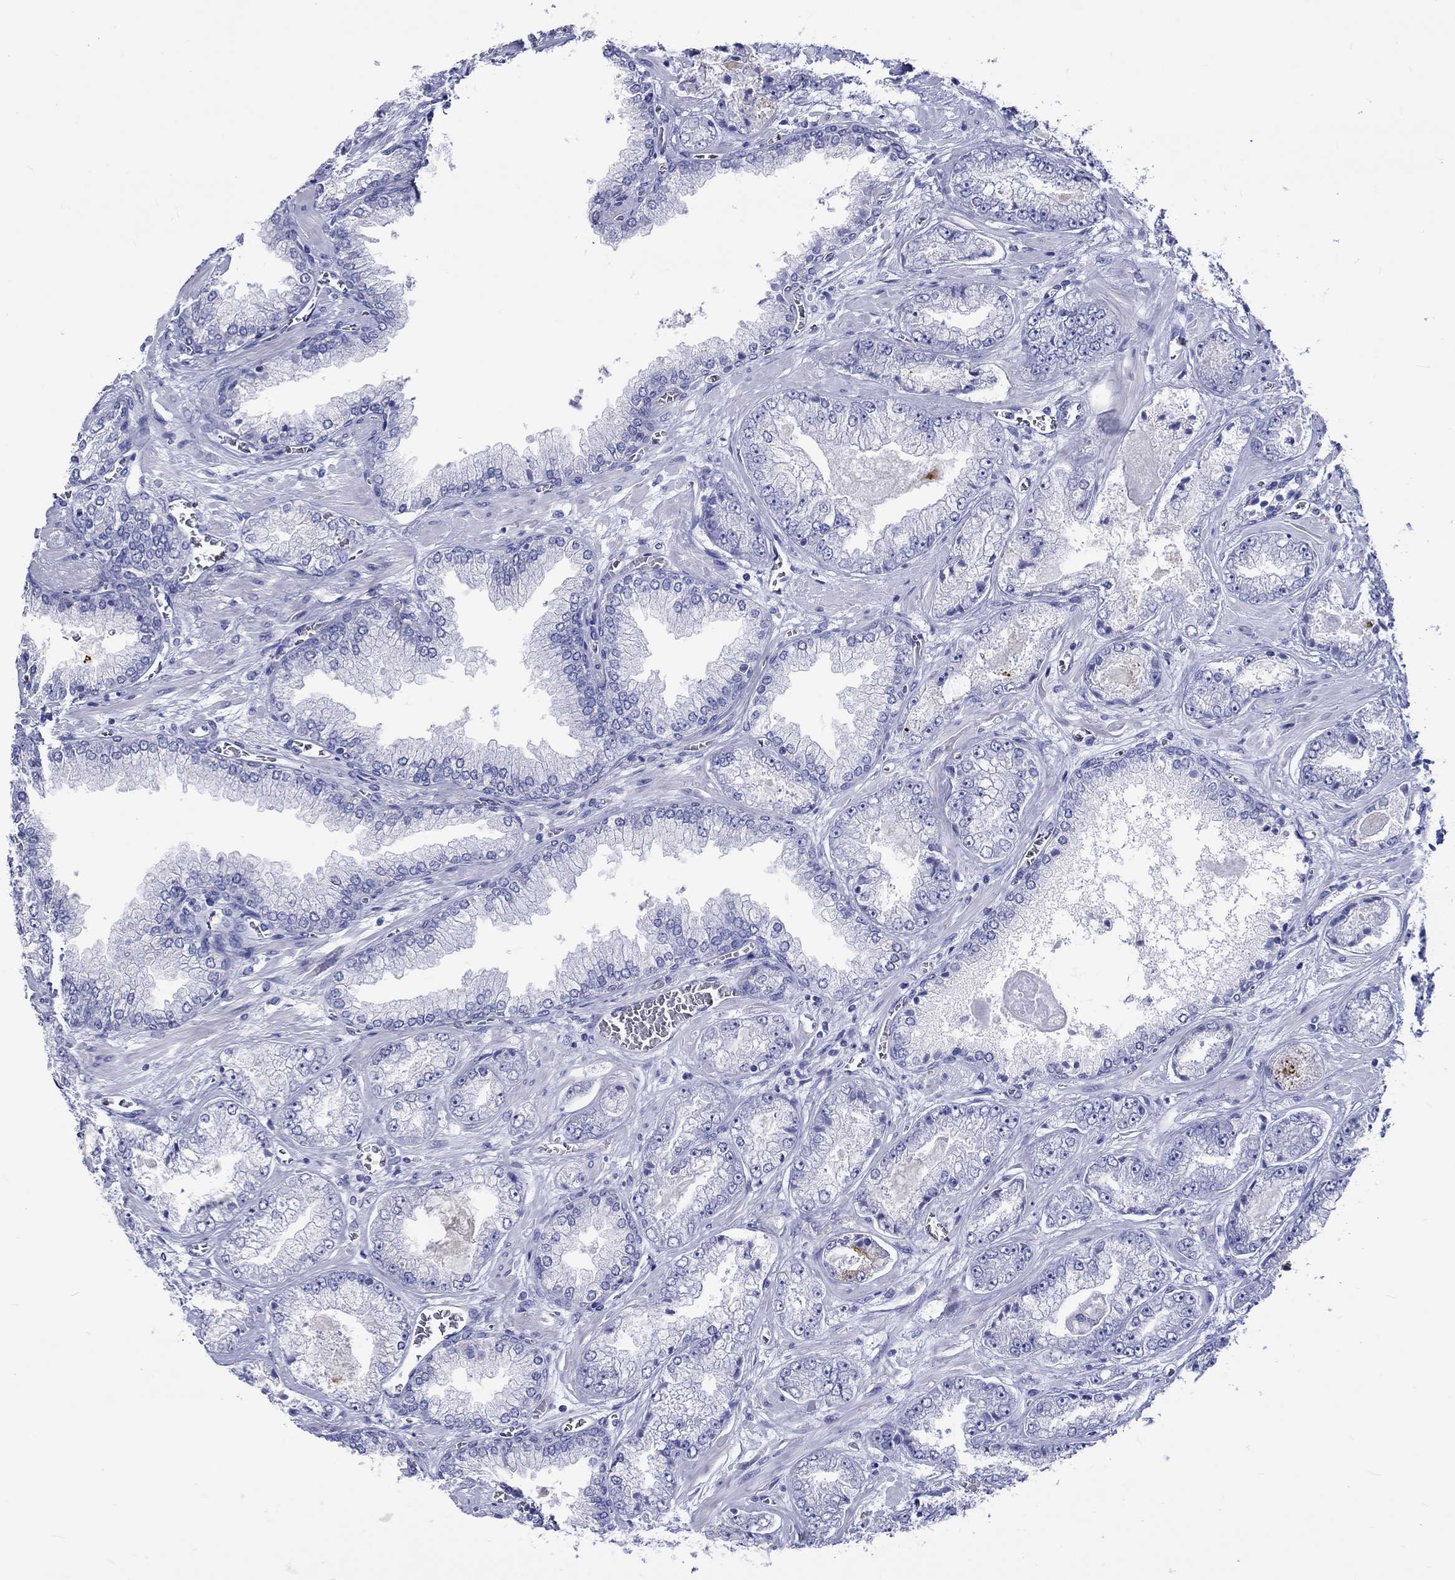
{"staining": {"intensity": "negative", "quantity": "none", "location": "none"}, "tissue": "prostate cancer", "cell_type": "Tumor cells", "image_type": "cancer", "snomed": [{"axis": "morphology", "description": "Adenocarcinoma, Low grade"}, {"axis": "topography", "description": "Prostate"}], "caption": "Tumor cells show no significant staining in prostate cancer (adenocarcinoma (low-grade)).", "gene": "SH2D7", "patient": {"sex": "male", "age": 57}}